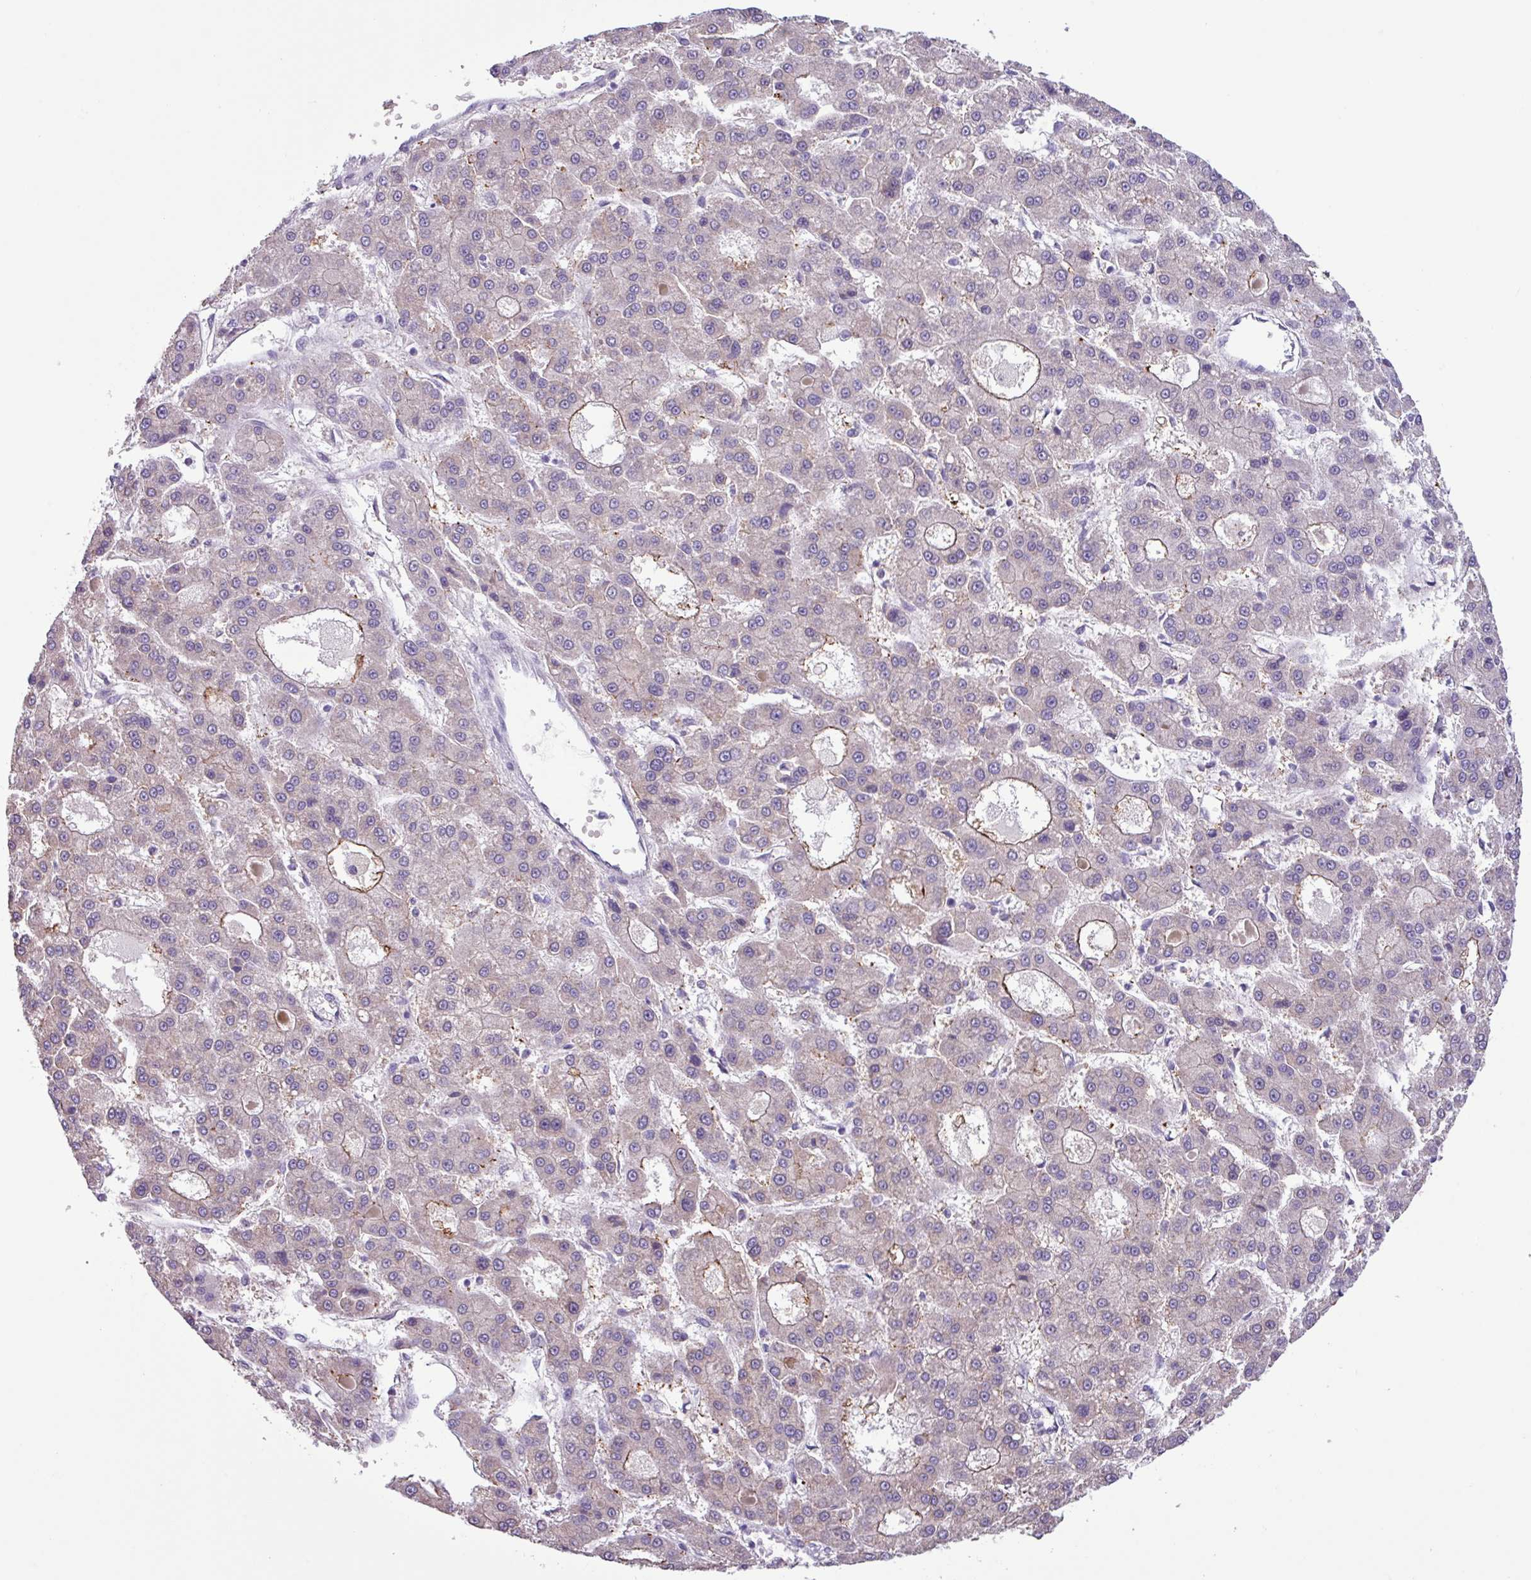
{"staining": {"intensity": "weak", "quantity": "<25%", "location": "cytoplasmic/membranous"}, "tissue": "liver cancer", "cell_type": "Tumor cells", "image_type": "cancer", "snomed": [{"axis": "morphology", "description": "Carcinoma, Hepatocellular, NOS"}, {"axis": "topography", "description": "Liver"}], "caption": "IHC of liver cancer (hepatocellular carcinoma) exhibits no positivity in tumor cells.", "gene": "C20orf27", "patient": {"sex": "male", "age": 70}}